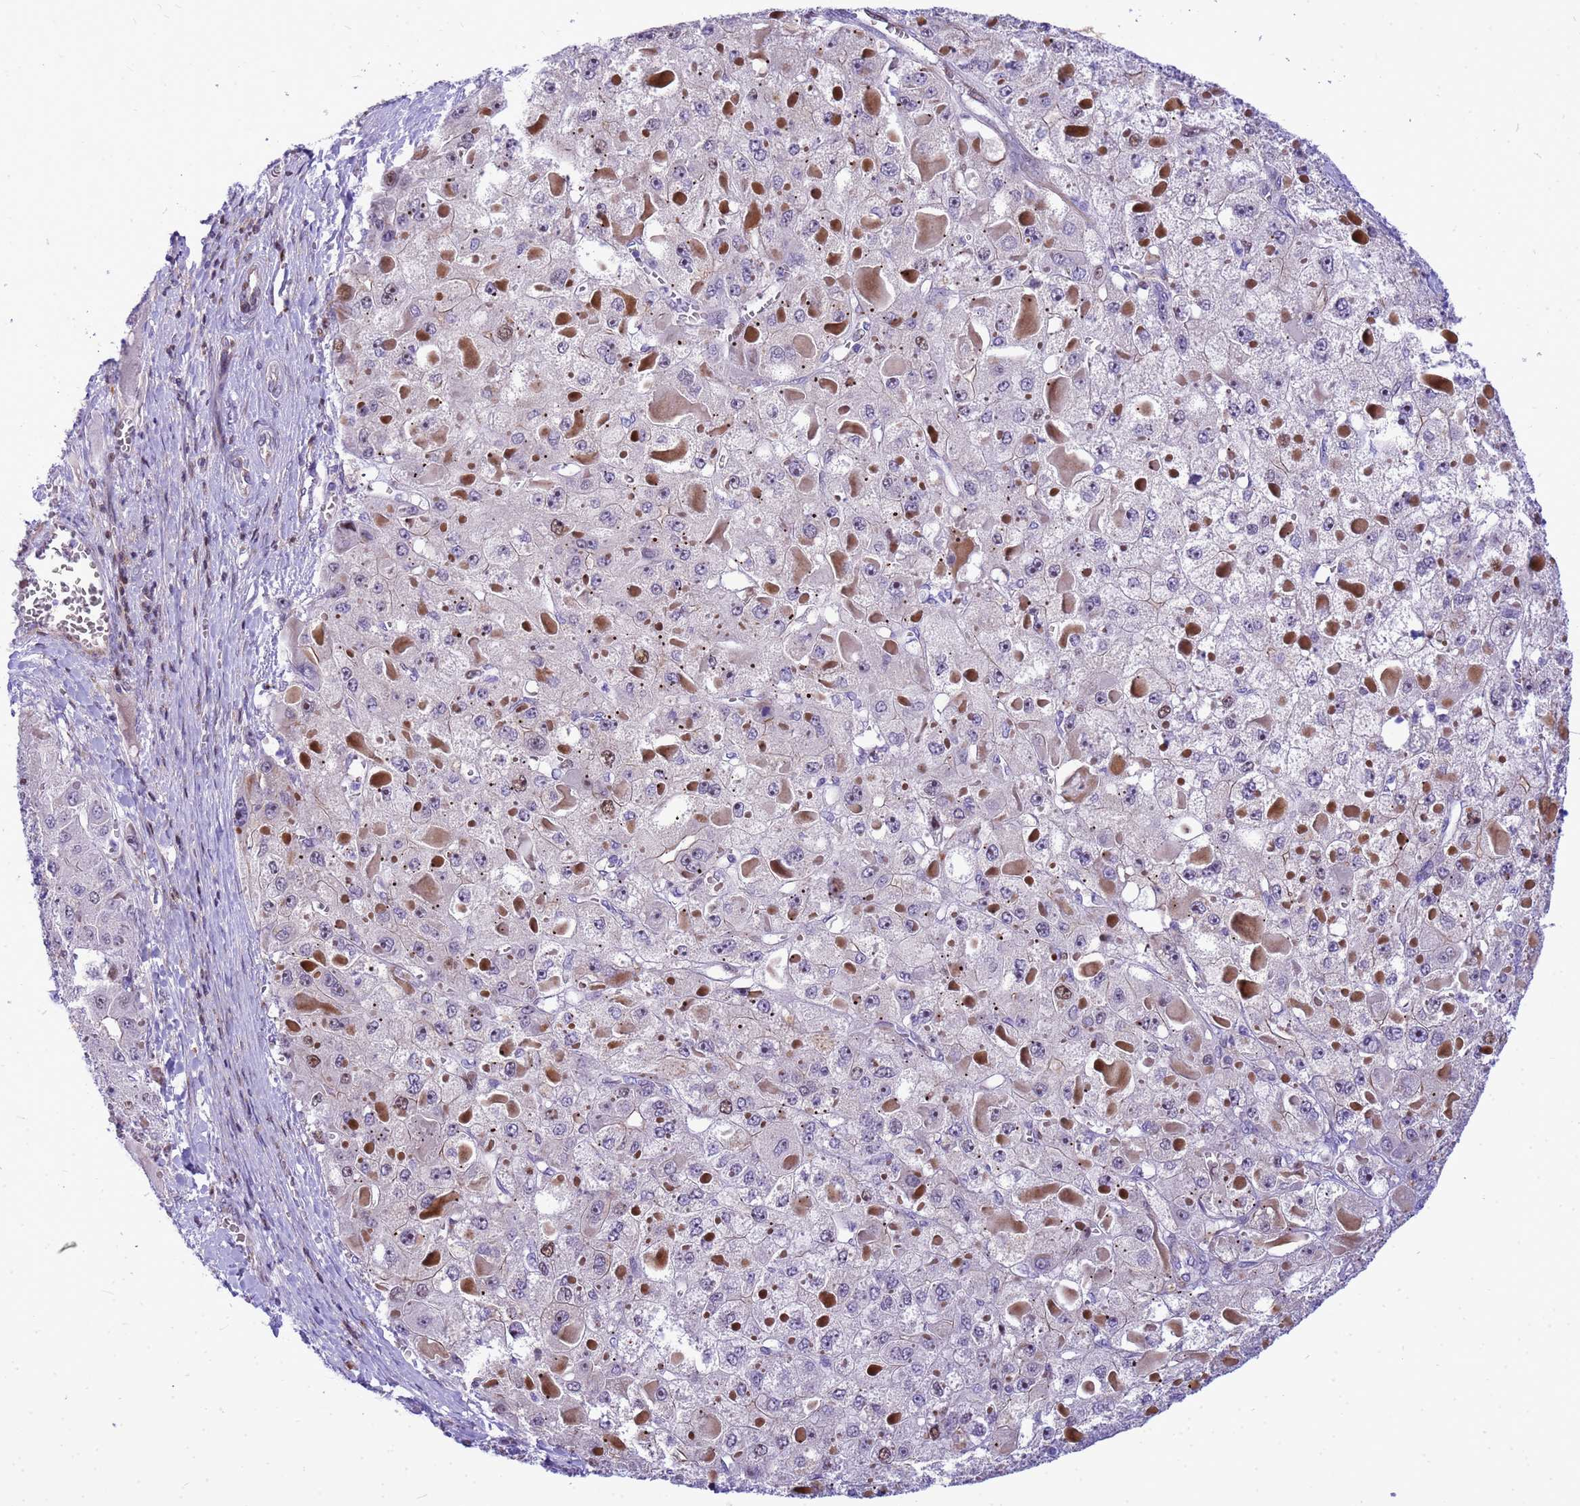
{"staining": {"intensity": "negative", "quantity": "none", "location": "none"}, "tissue": "liver cancer", "cell_type": "Tumor cells", "image_type": "cancer", "snomed": [{"axis": "morphology", "description": "Carcinoma, Hepatocellular, NOS"}, {"axis": "topography", "description": "Liver"}], "caption": "A histopathology image of human liver hepatocellular carcinoma is negative for staining in tumor cells.", "gene": "ADAMTS7", "patient": {"sex": "female", "age": 73}}